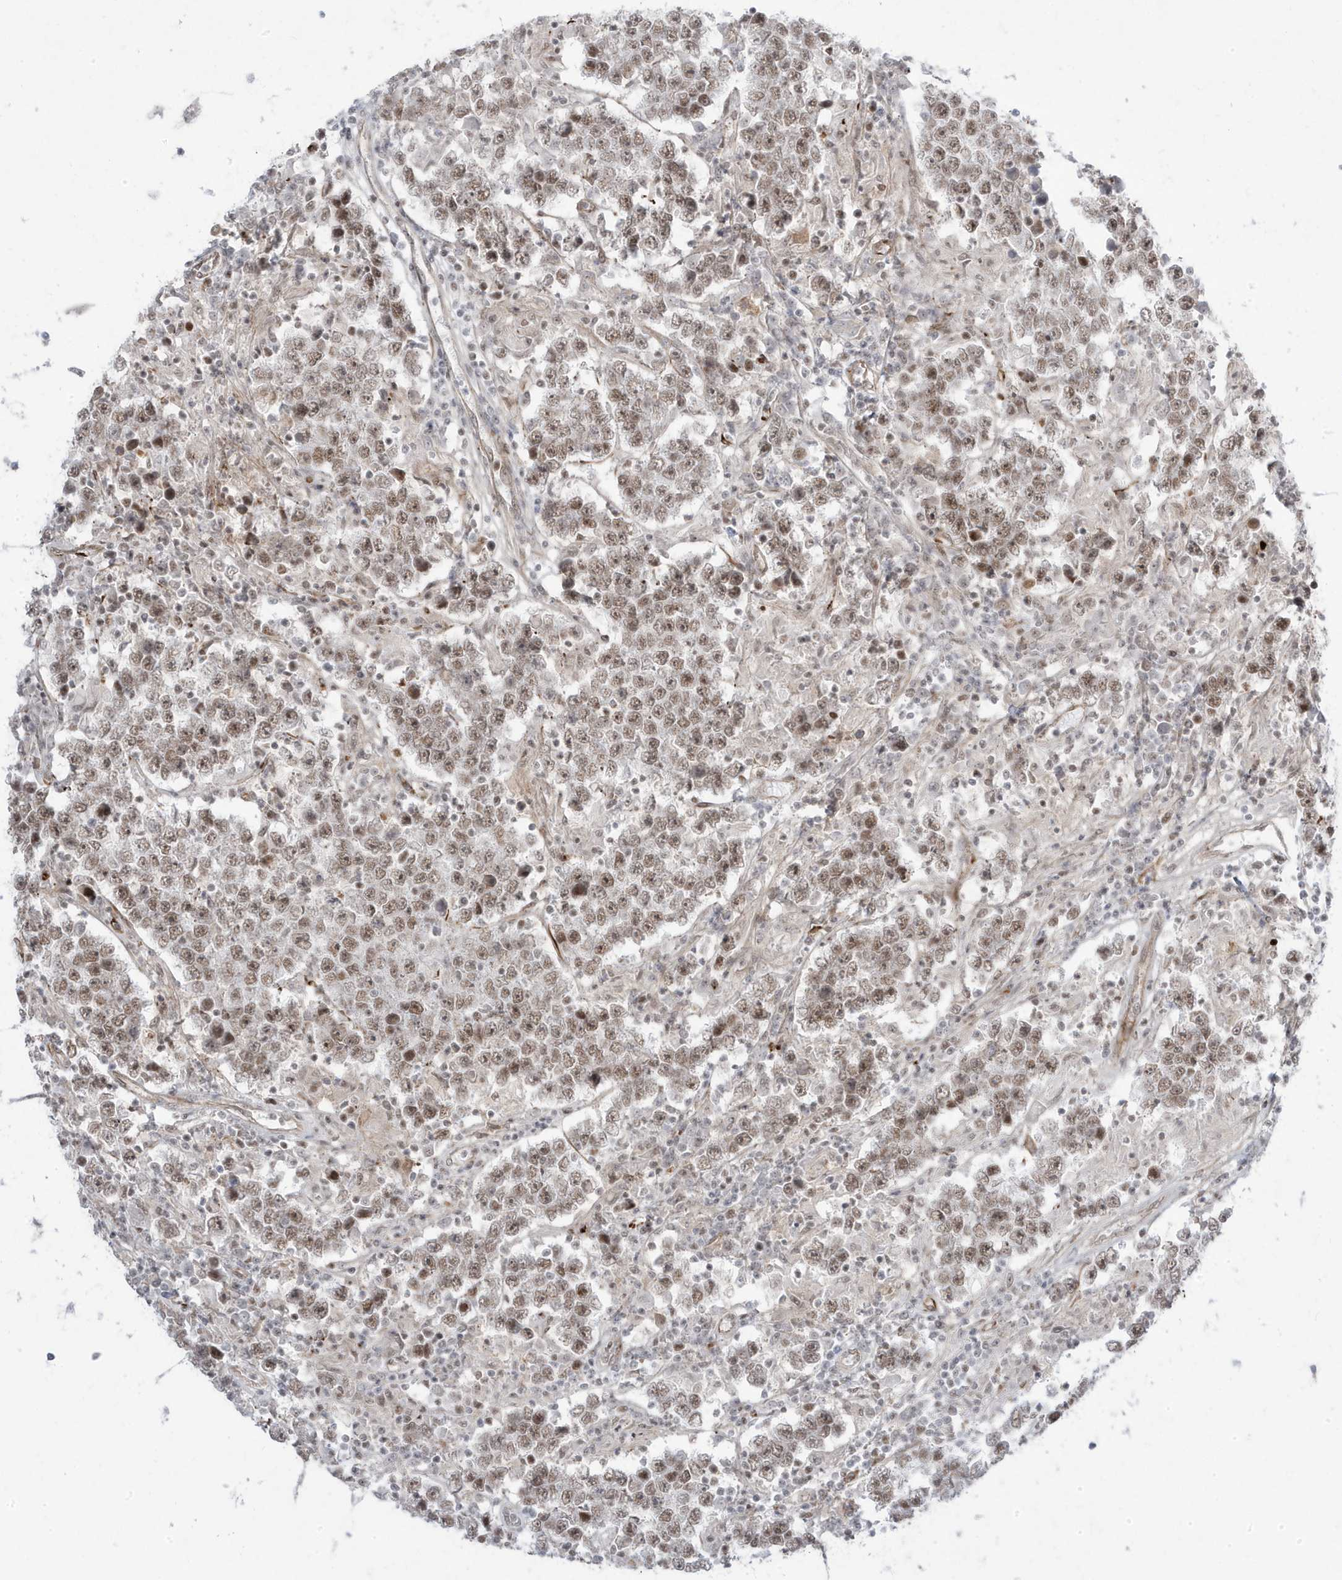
{"staining": {"intensity": "moderate", "quantity": ">75%", "location": "nuclear"}, "tissue": "testis cancer", "cell_type": "Tumor cells", "image_type": "cancer", "snomed": [{"axis": "morphology", "description": "Normal tissue, NOS"}, {"axis": "morphology", "description": "Urothelial carcinoma, High grade"}, {"axis": "morphology", "description": "Seminoma, NOS"}, {"axis": "morphology", "description": "Carcinoma, Embryonal, NOS"}, {"axis": "topography", "description": "Urinary bladder"}, {"axis": "topography", "description": "Testis"}], "caption": "This micrograph shows IHC staining of human seminoma (testis), with medium moderate nuclear positivity in about >75% of tumor cells.", "gene": "ADAMTSL3", "patient": {"sex": "male", "age": 41}}